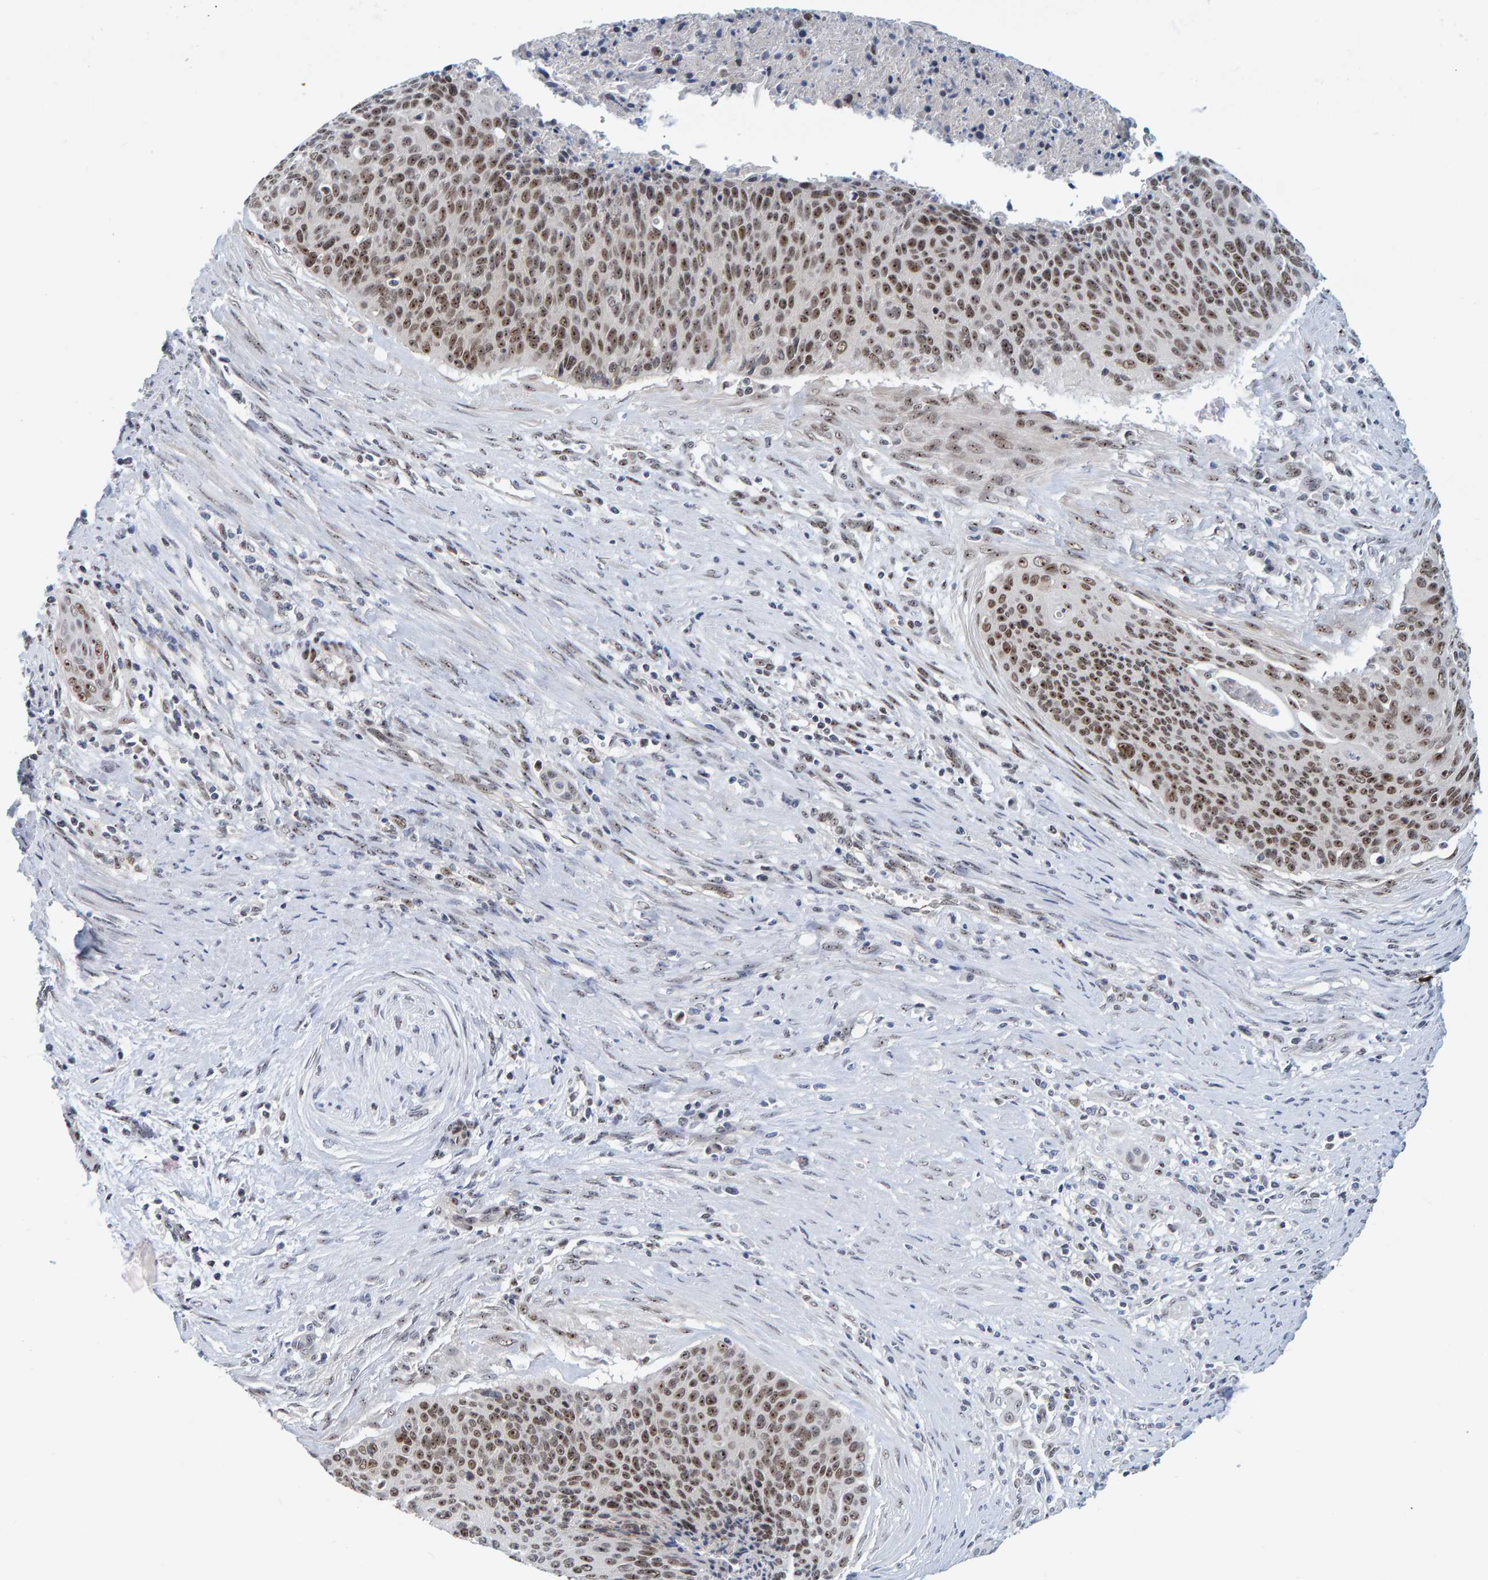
{"staining": {"intensity": "moderate", "quantity": ">75%", "location": "nuclear"}, "tissue": "cervical cancer", "cell_type": "Tumor cells", "image_type": "cancer", "snomed": [{"axis": "morphology", "description": "Squamous cell carcinoma, NOS"}, {"axis": "topography", "description": "Cervix"}], "caption": "This image displays cervical cancer (squamous cell carcinoma) stained with IHC to label a protein in brown. The nuclear of tumor cells show moderate positivity for the protein. Nuclei are counter-stained blue.", "gene": "POLR1E", "patient": {"sex": "female", "age": 55}}